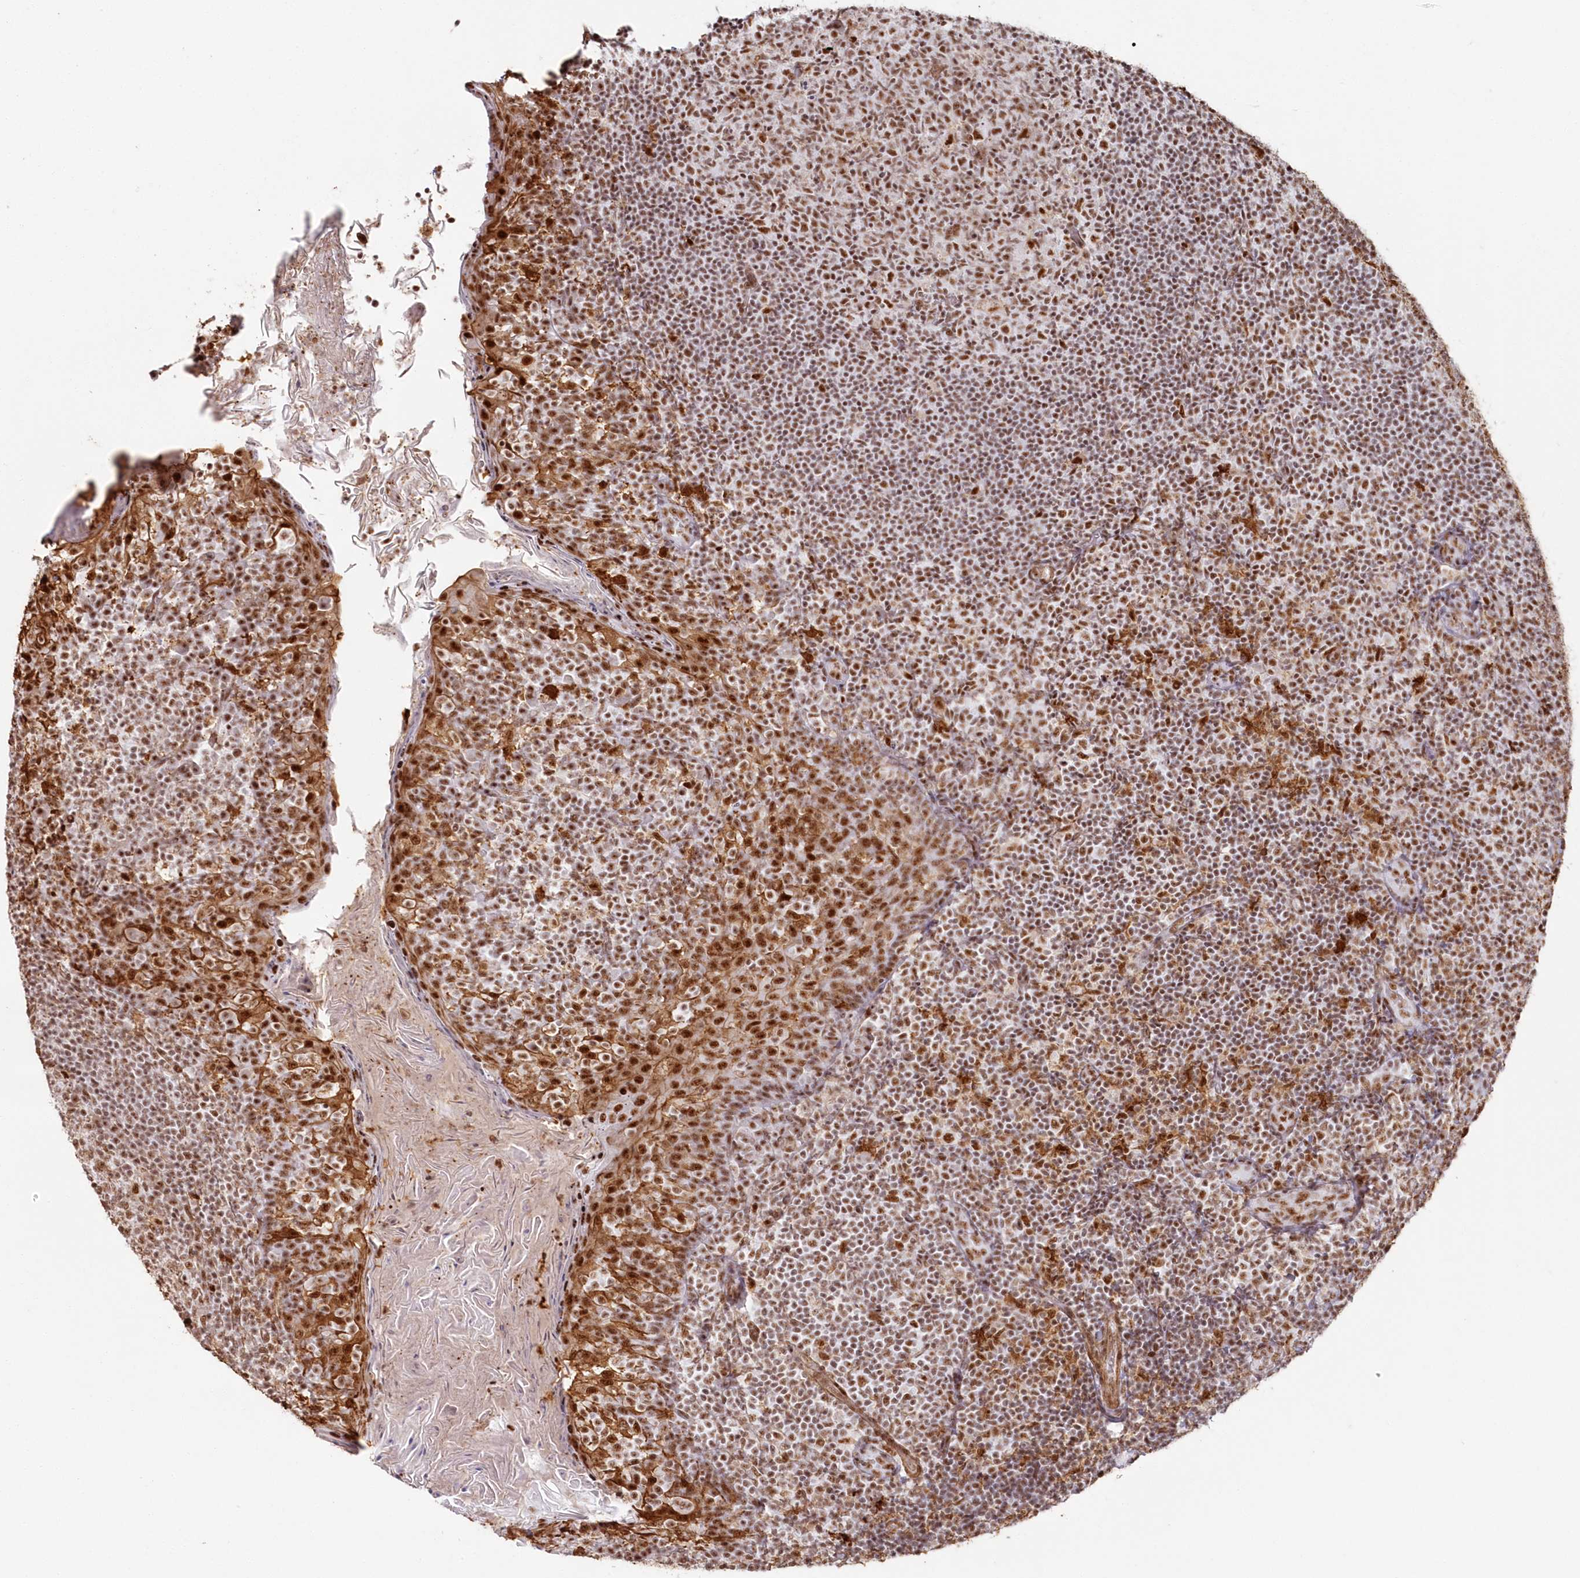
{"staining": {"intensity": "moderate", "quantity": ">75%", "location": "nuclear"}, "tissue": "tonsil", "cell_type": "Germinal center cells", "image_type": "normal", "snomed": [{"axis": "morphology", "description": "Normal tissue, NOS"}, {"axis": "topography", "description": "Tonsil"}], "caption": "IHC image of normal tonsil stained for a protein (brown), which exhibits medium levels of moderate nuclear staining in about >75% of germinal center cells.", "gene": "DDX46", "patient": {"sex": "female", "age": 19}}